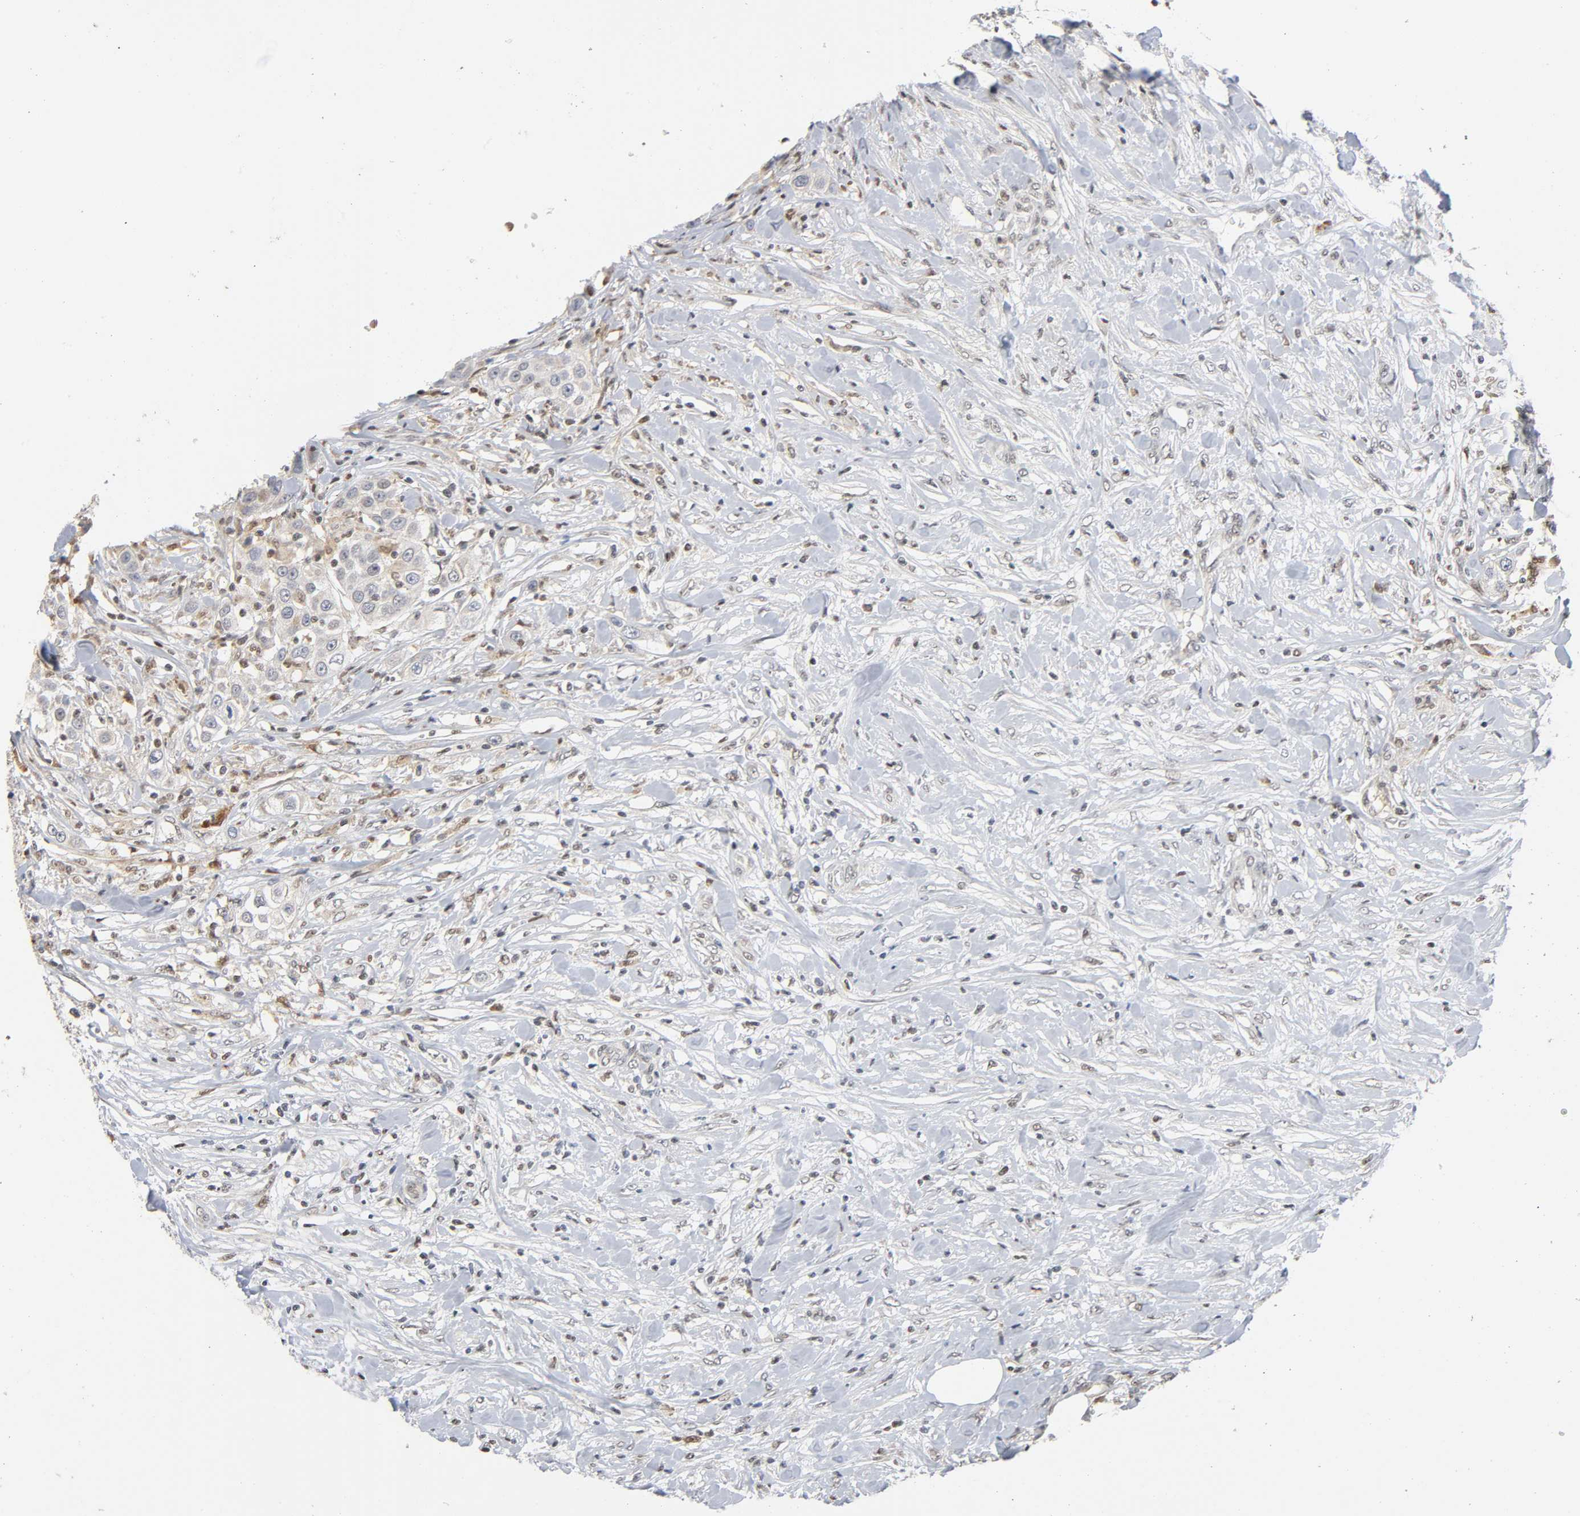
{"staining": {"intensity": "negative", "quantity": "none", "location": "none"}, "tissue": "urothelial cancer", "cell_type": "Tumor cells", "image_type": "cancer", "snomed": [{"axis": "morphology", "description": "Urothelial carcinoma, High grade"}, {"axis": "topography", "description": "Urinary bladder"}], "caption": "Immunohistochemistry of urothelial cancer exhibits no positivity in tumor cells.", "gene": "KAT2B", "patient": {"sex": "female", "age": 80}}